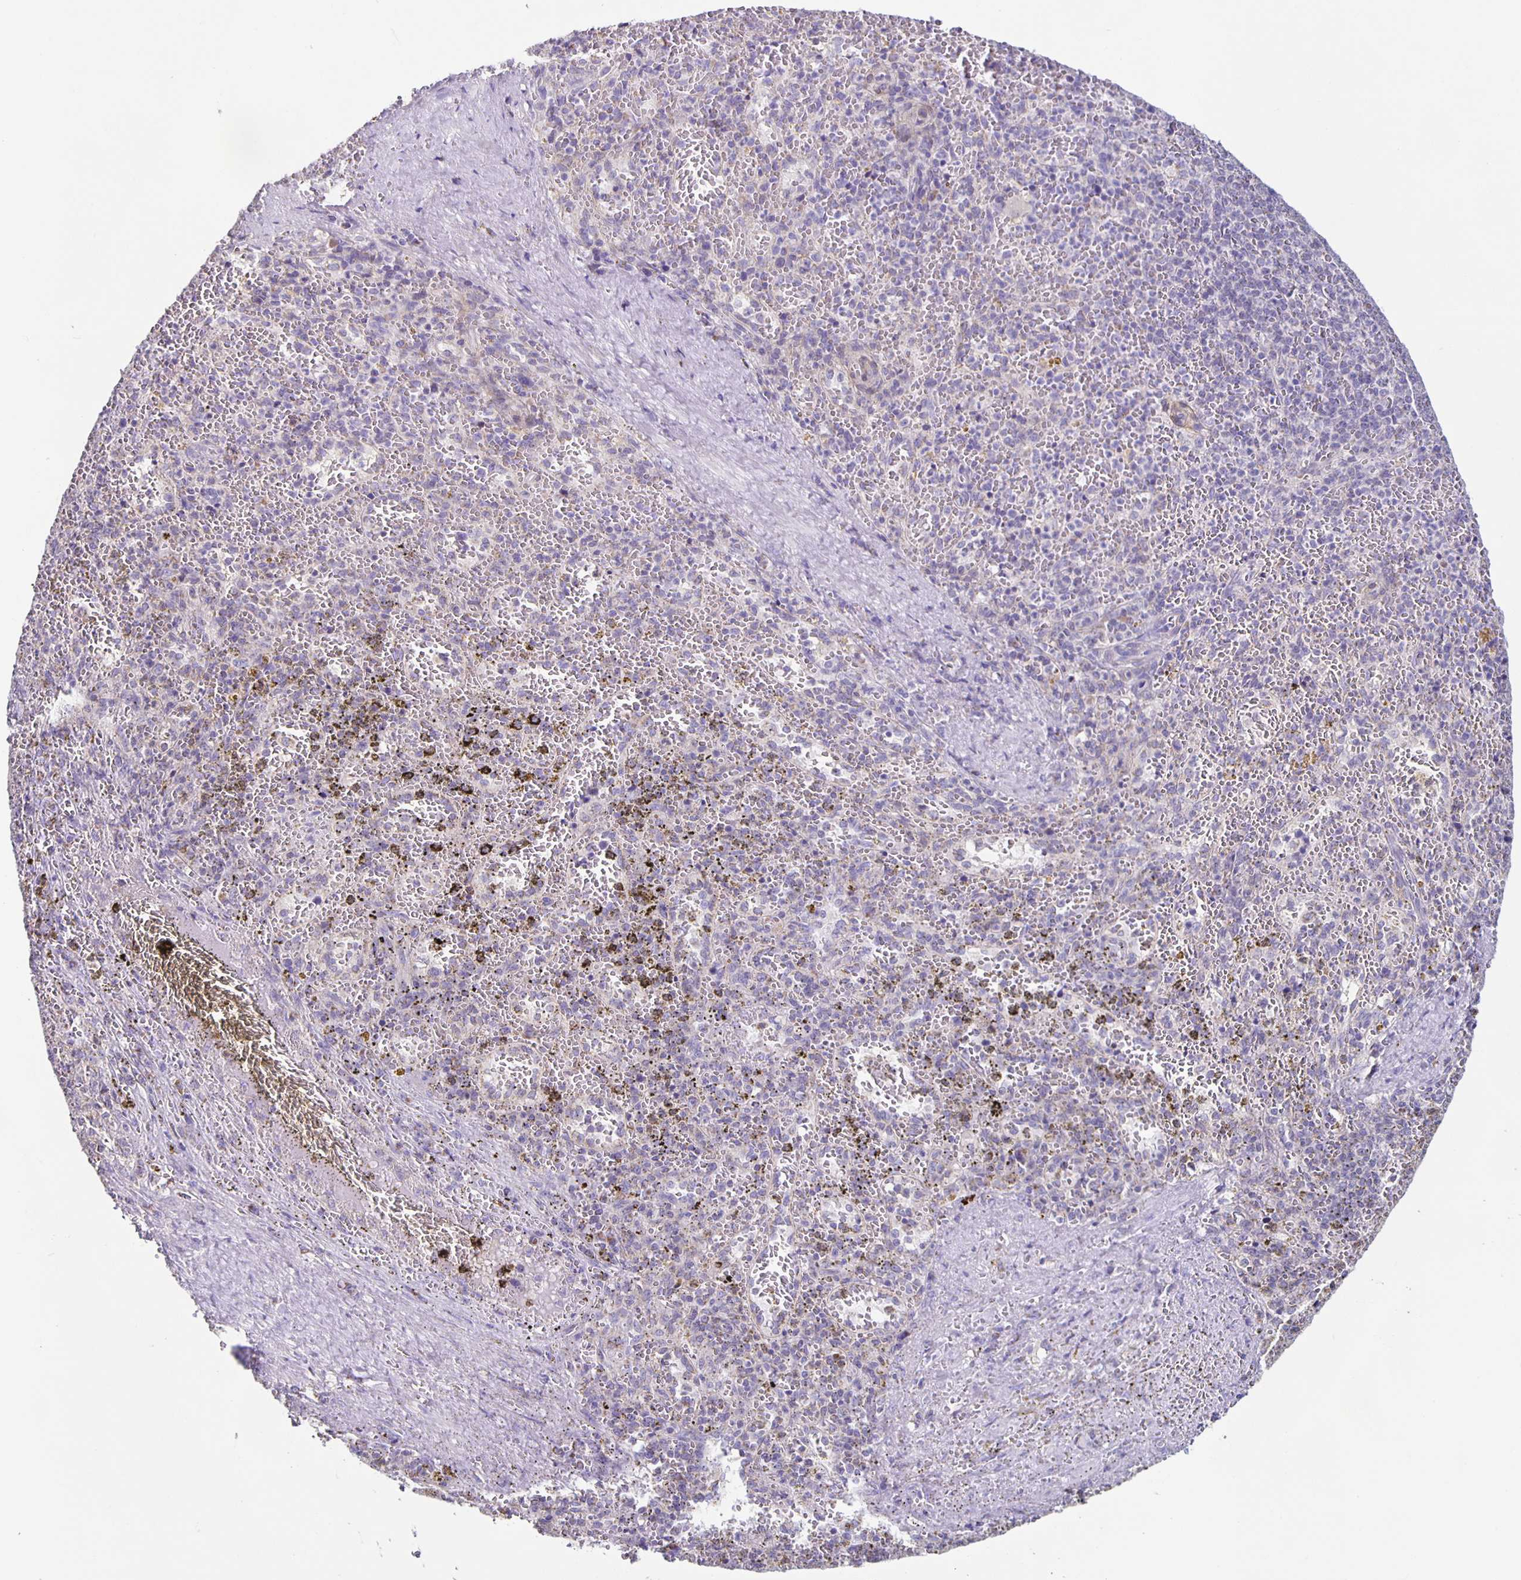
{"staining": {"intensity": "negative", "quantity": "none", "location": "none"}, "tissue": "spleen", "cell_type": "Cells in red pulp", "image_type": "normal", "snomed": [{"axis": "morphology", "description": "Normal tissue, NOS"}, {"axis": "topography", "description": "Spleen"}], "caption": "An image of human spleen is negative for staining in cells in red pulp. (Stains: DAB immunohistochemistry (IHC) with hematoxylin counter stain, Microscopy: brightfield microscopy at high magnification).", "gene": "TPPP", "patient": {"sex": "female", "age": 50}}